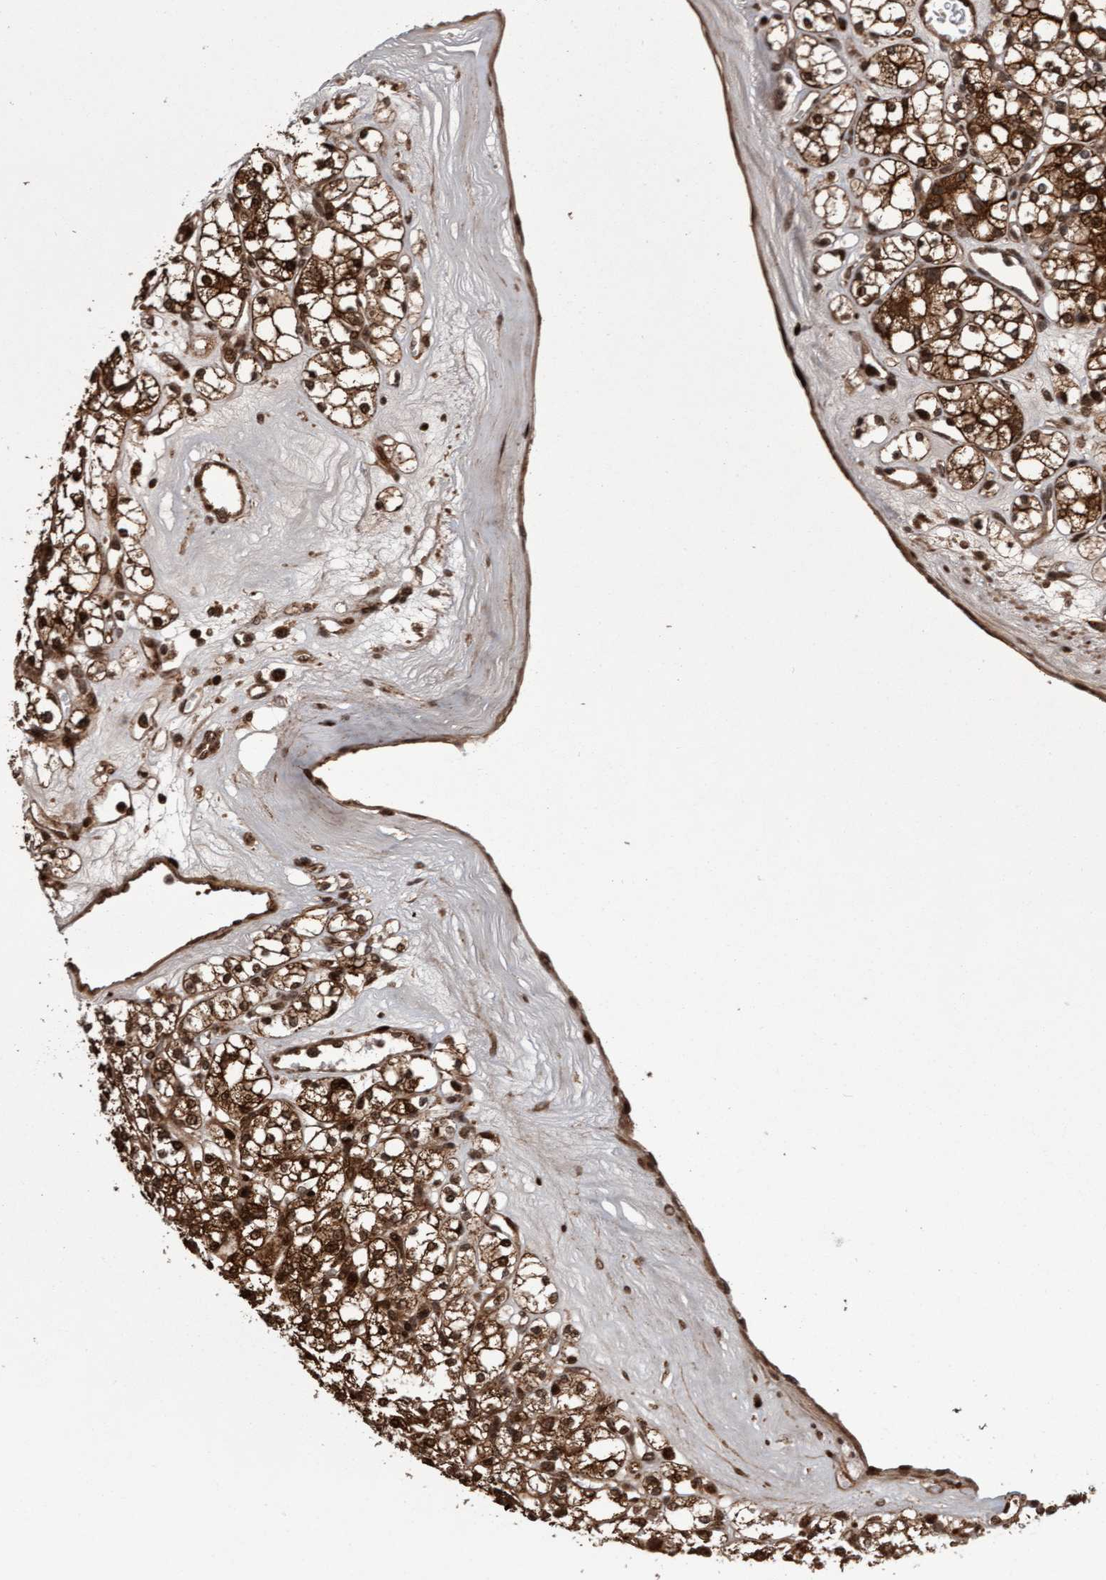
{"staining": {"intensity": "strong", "quantity": ">75%", "location": "cytoplasmic/membranous"}, "tissue": "renal cancer", "cell_type": "Tumor cells", "image_type": "cancer", "snomed": [{"axis": "morphology", "description": "Adenocarcinoma, NOS"}, {"axis": "topography", "description": "Kidney"}], "caption": "Immunohistochemical staining of renal adenocarcinoma reveals high levels of strong cytoplasmic/membranous staining in about >75% of tumor cells.", "gene": "PECR", "patient": {"sex": "male", "age": 77}}